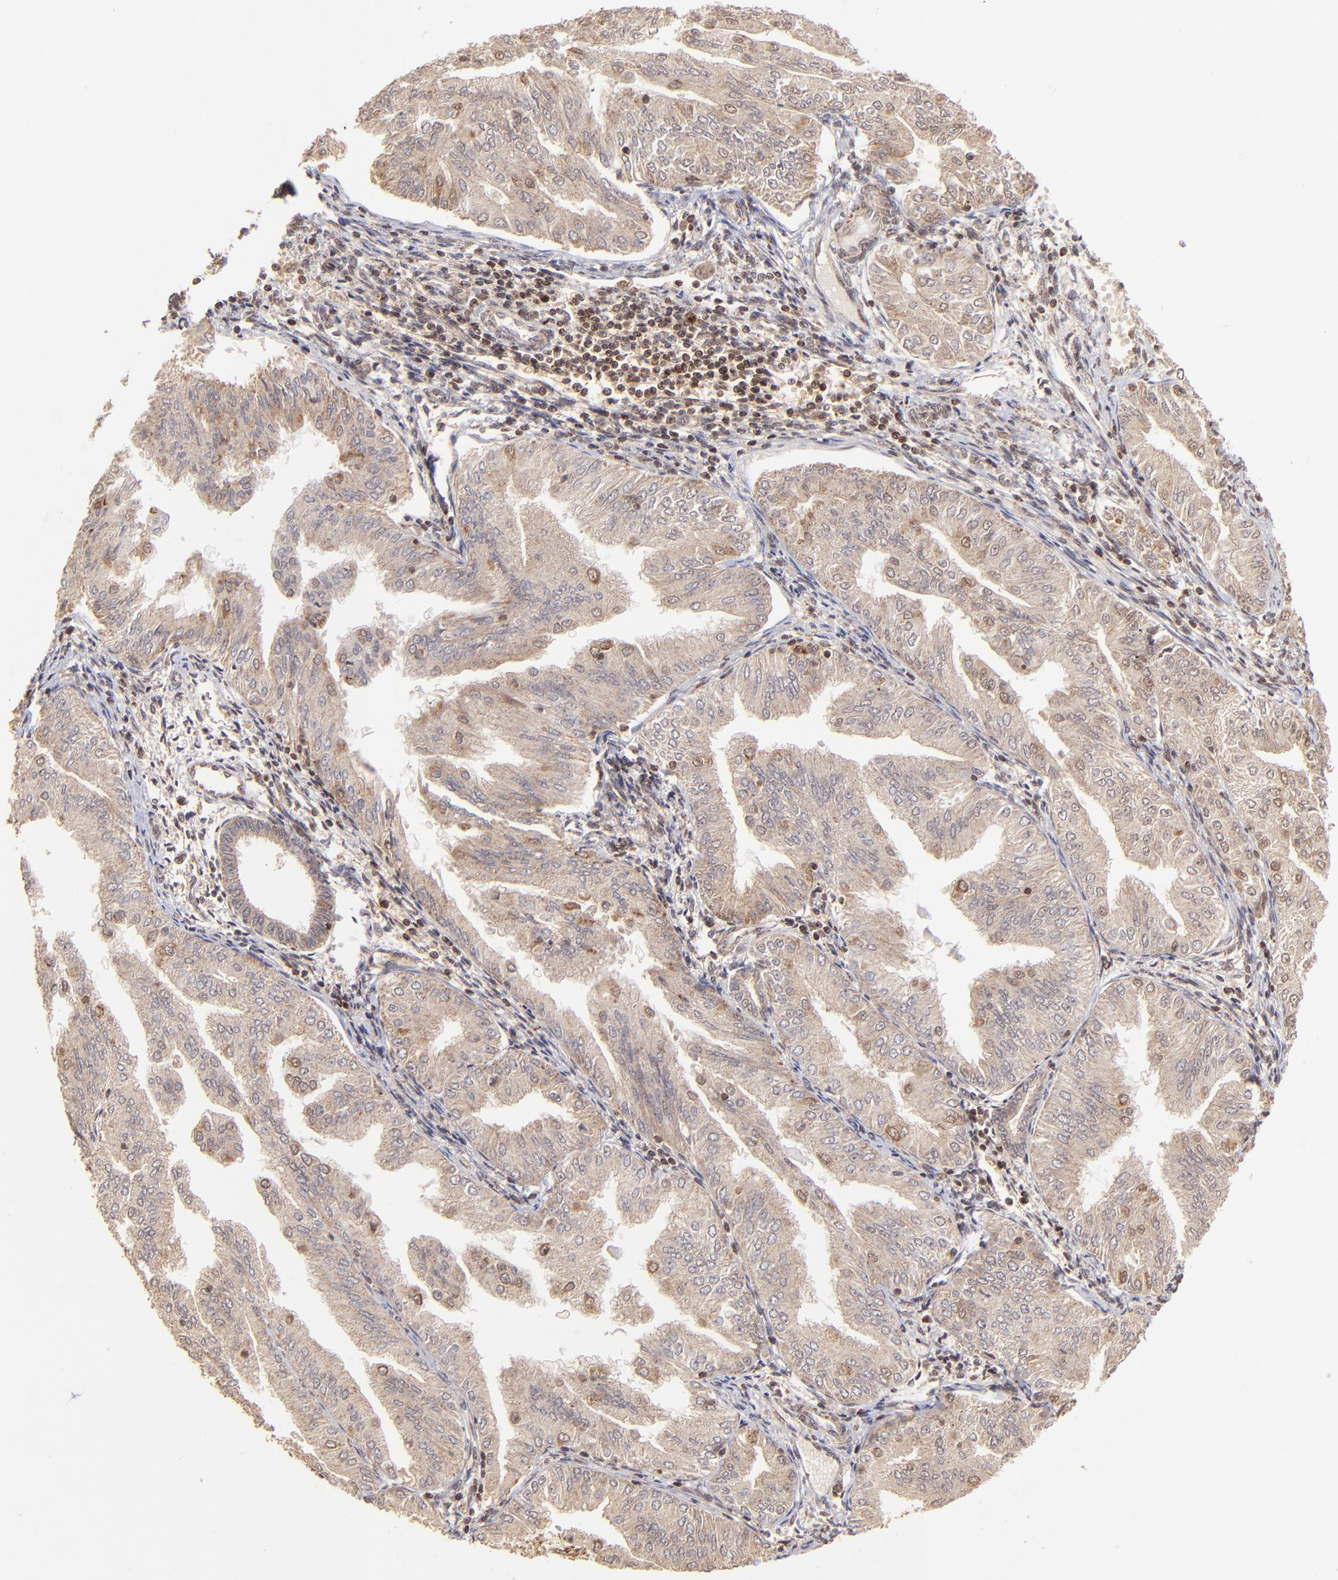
{"staining": {"intensity": "moderate", "quantity": ">75%", "location": "cytoplasmic/membranous"}, "tissue": "endometrial cancer", "cell_type": "Tumor cells", "image_type": "cancer", "snomed": [{"axis": "morphology", "description": "Adenocarcinoma, NOS"}, {"axis": "topography", "description": "Endometrium"}], "caption": "DAB (3,3'-diaminobenzidine) immunohistochemical staining of adenocarcinoma (endometrial) displays moderate cytoplasmic/membranous protein staining in approximately >75% of tumor cells. The protein is shown in brown color, while the nuclei are stained blue.", "gene": "MED15", "patient": {"sex": "female", "age": 53}}